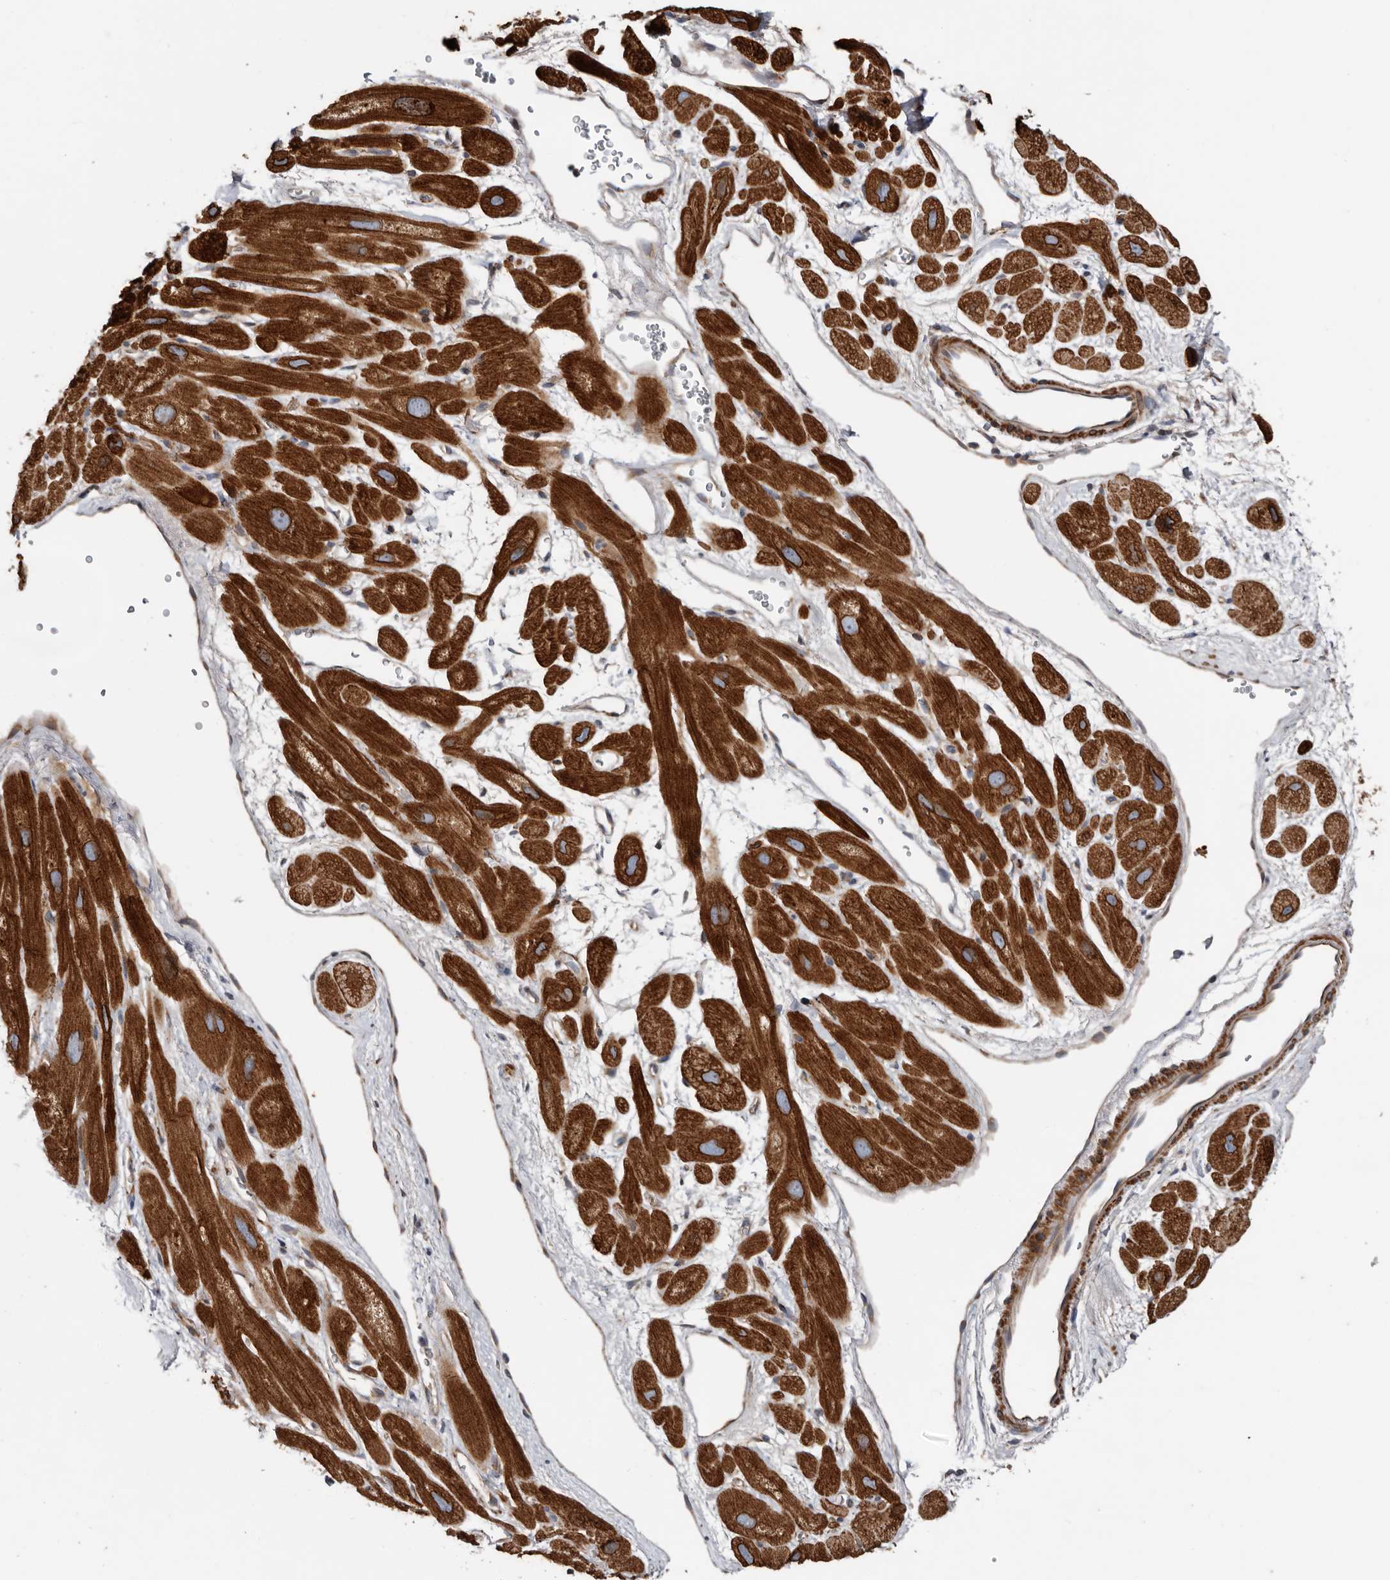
{"staining": {"intensity": "strong", "quantity": ">75%", "location": "cytoplasmic/membranous"}, "tissue": "heart muscle", "cell_type": "Cardiomyocytes", "image_type": "normal", "snomed": [{"axis": "morphology", "description": "Normal tissue, NOS"}, {"axis": "topography", "description": "Heart"}], "caption": "DAB immunohistochemical staining of benign heart muscle shows strong cytoplasmic/membranous protein positivity in approximately >75% of cardiomyocytes.", "gene": "PROKR1", "patient": {"sex": "male", "age": 49}}